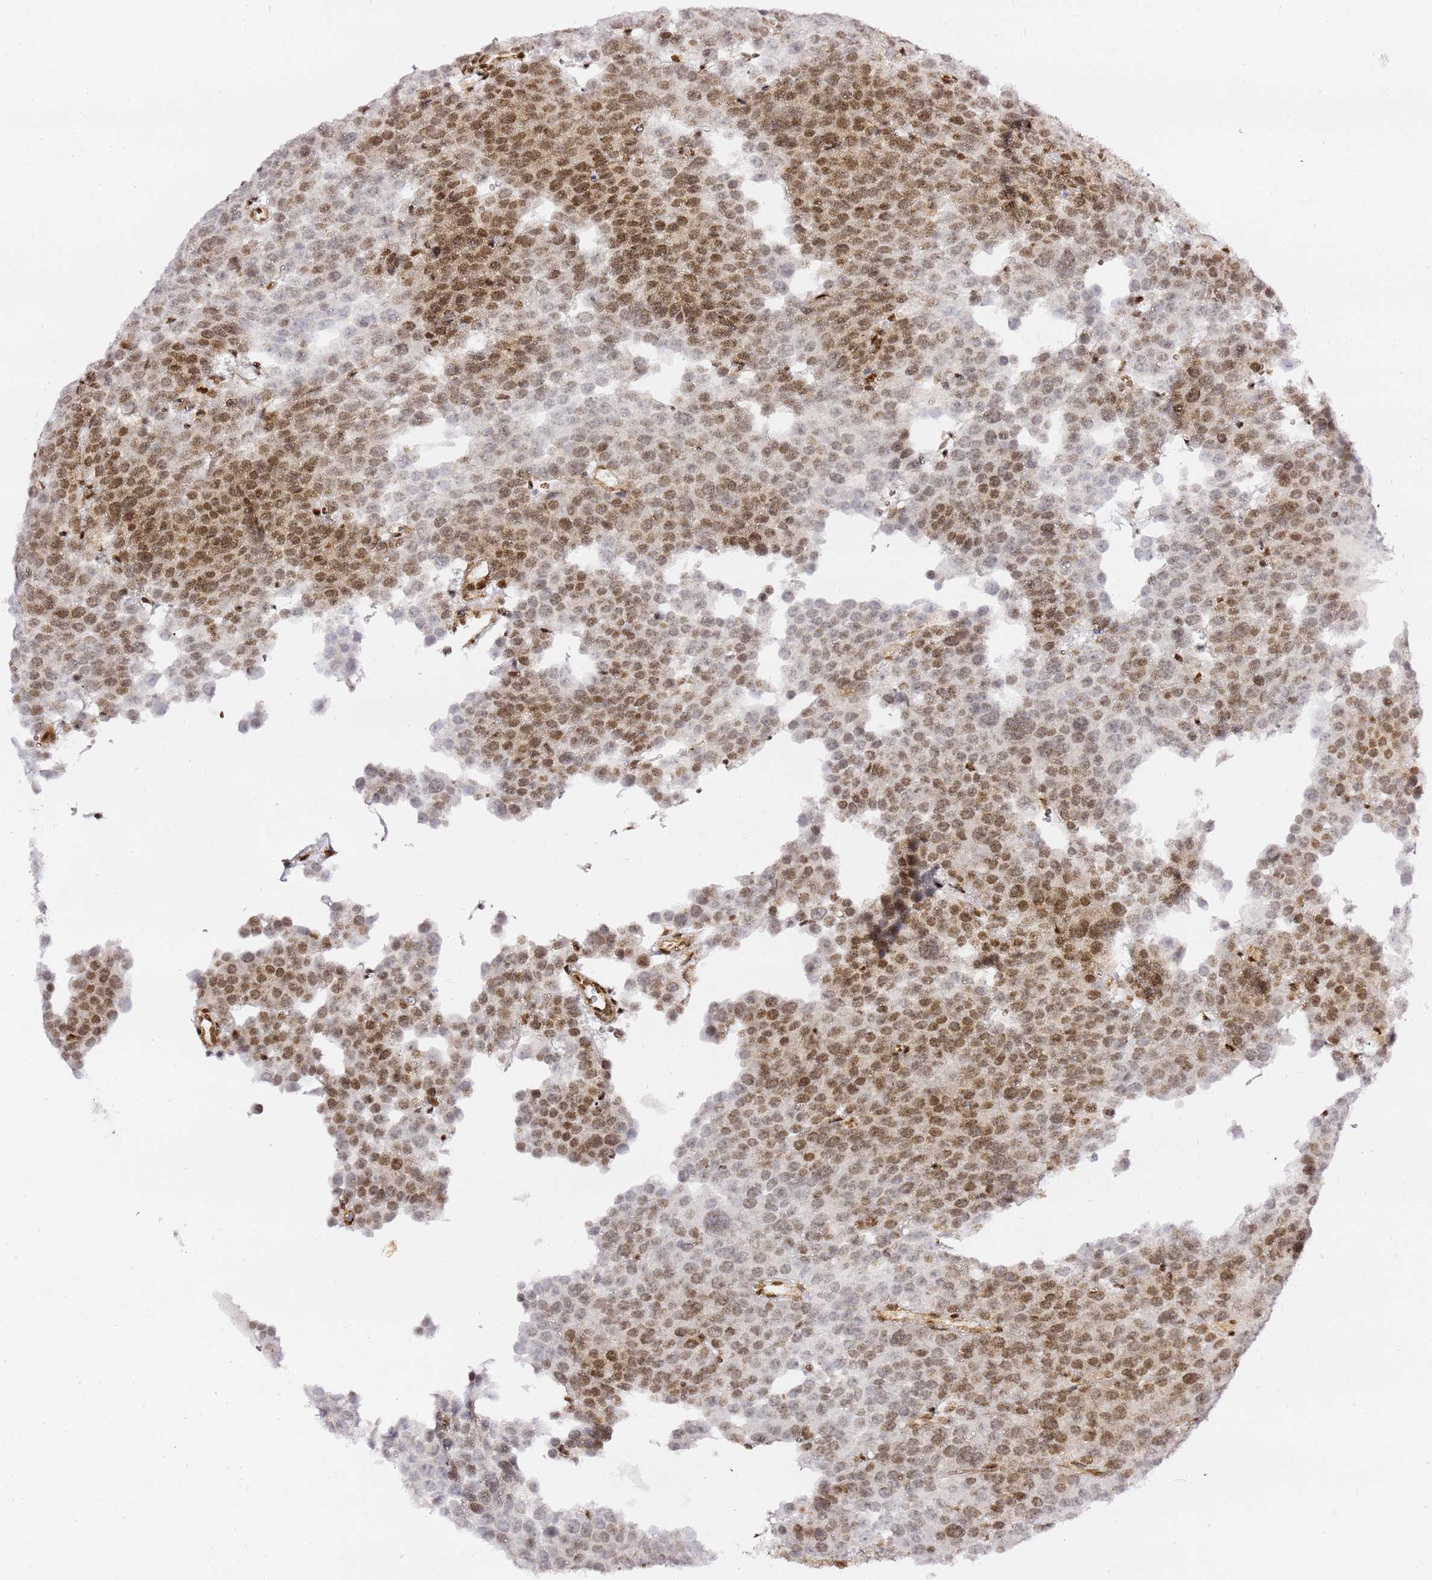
{"staining": {"intensity": "moderate", "quantity": "25%-75%", "location": "nuclear"}, "tissue": "testis cancer", "cell_type": "Tumor cells", "image_type": "cancer", "snomed": [{"axis": "morphology", "description": "Seminoma, NOS"}, {"axis": "topography", "description": "Testis"}], "caption": "Human testis seminoma stained for a protein (brown) reveals moderate nuclear positive staining in approximately 25%-75% of tumor cells.", "gene": "GBP2", "patient": {"sex": "male", "age": 71}}